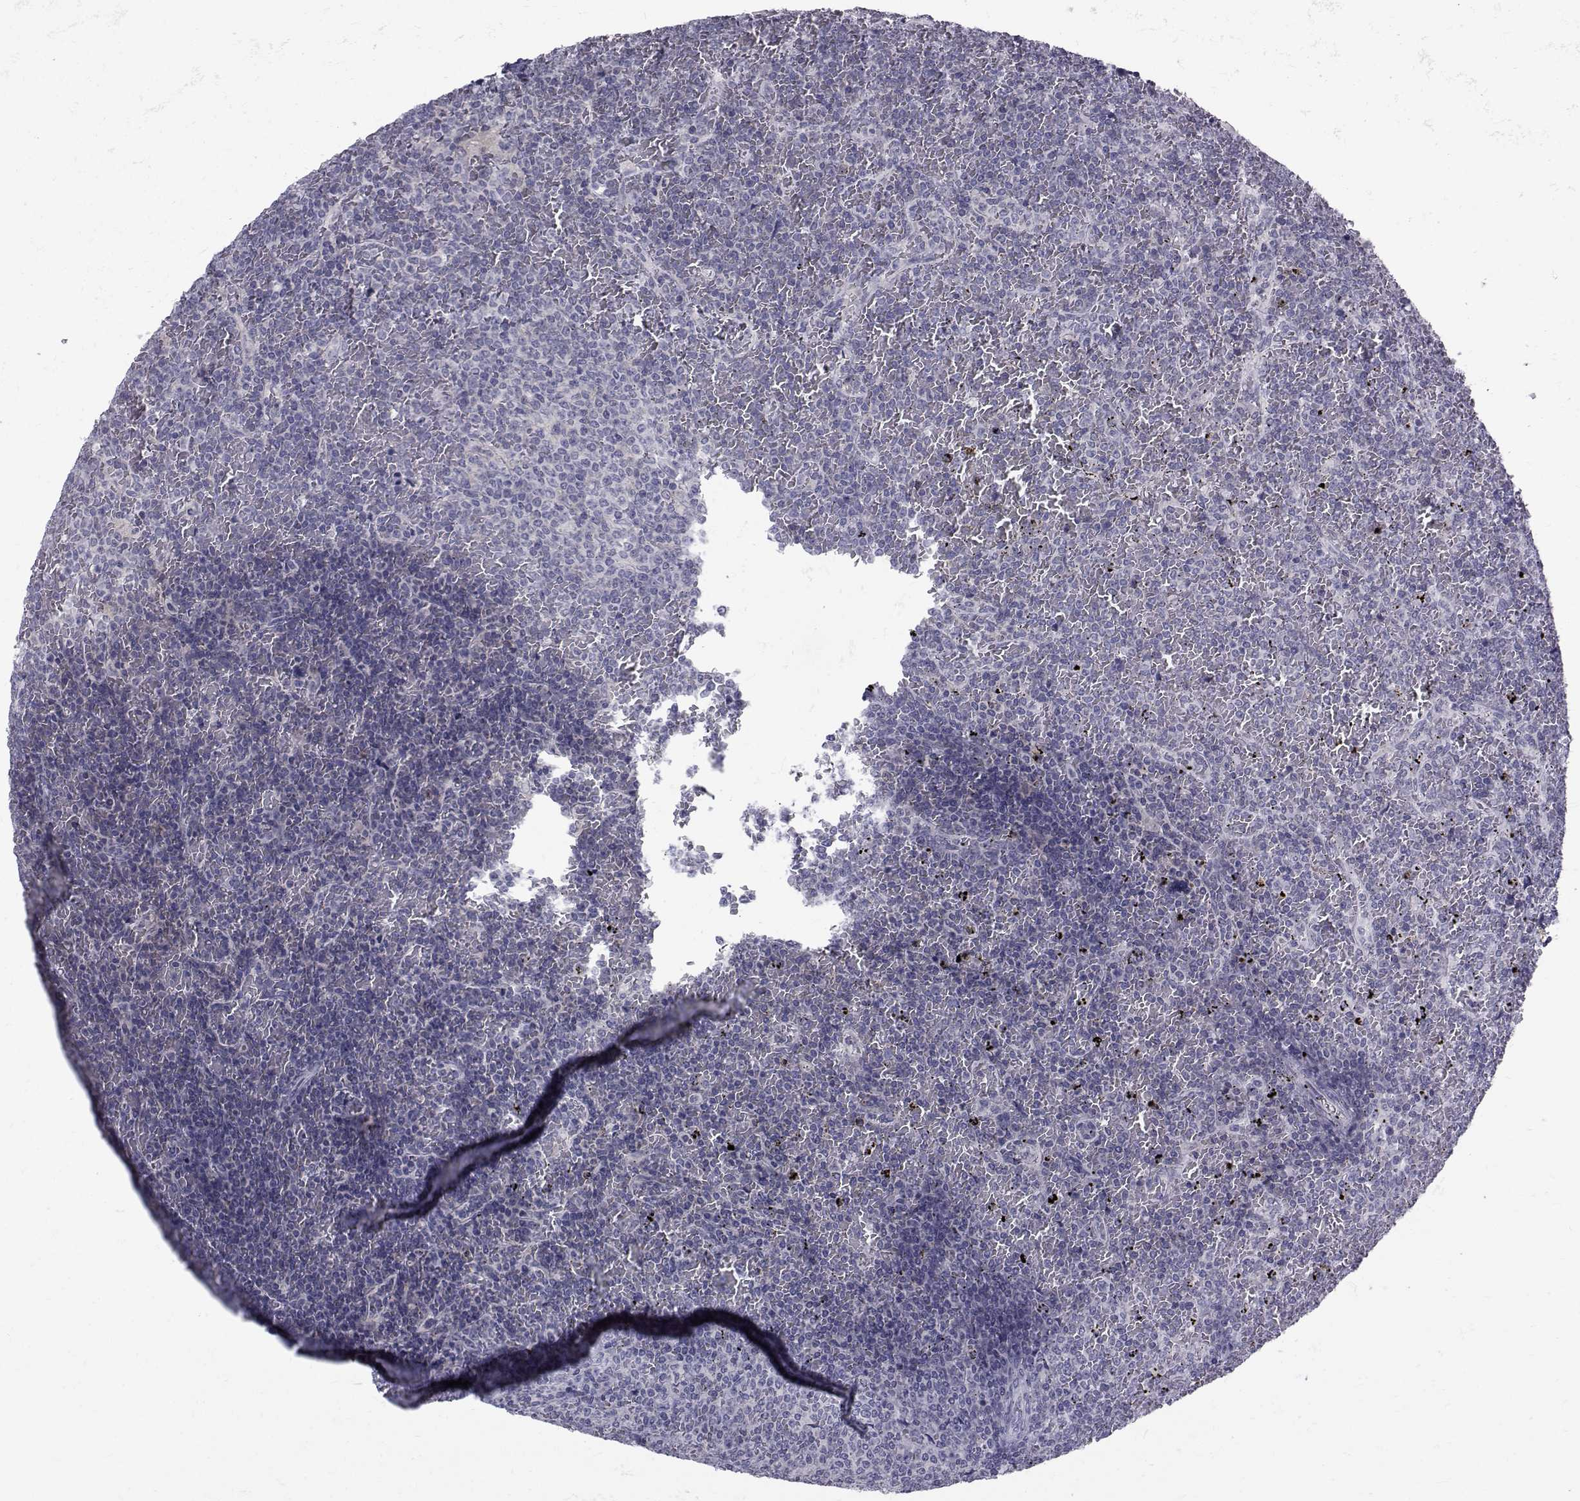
{"staining": {"intensity": "negative", "quantity": "none", "location": "none"}, "tissue": "lymphoma", "cell_type": "Tumor cells", "image_type": "cancer", "snomed": [{"axis": "morphology", "description": "Malignant lymphoma, non-Hodgkin's type, Low grade"}, {"axis": "topography", "description": "Spleen"}], "caption": "Tumor cells are negative for protein expression in human lymphoma. (DAB (3,3'-diaminobenzidine) immunohistochemistry (IHC) visualized using brightfield microscopy, high magnification).", "gene": "SLC30A10", "patient": {"sex": "female", "age": 77}}